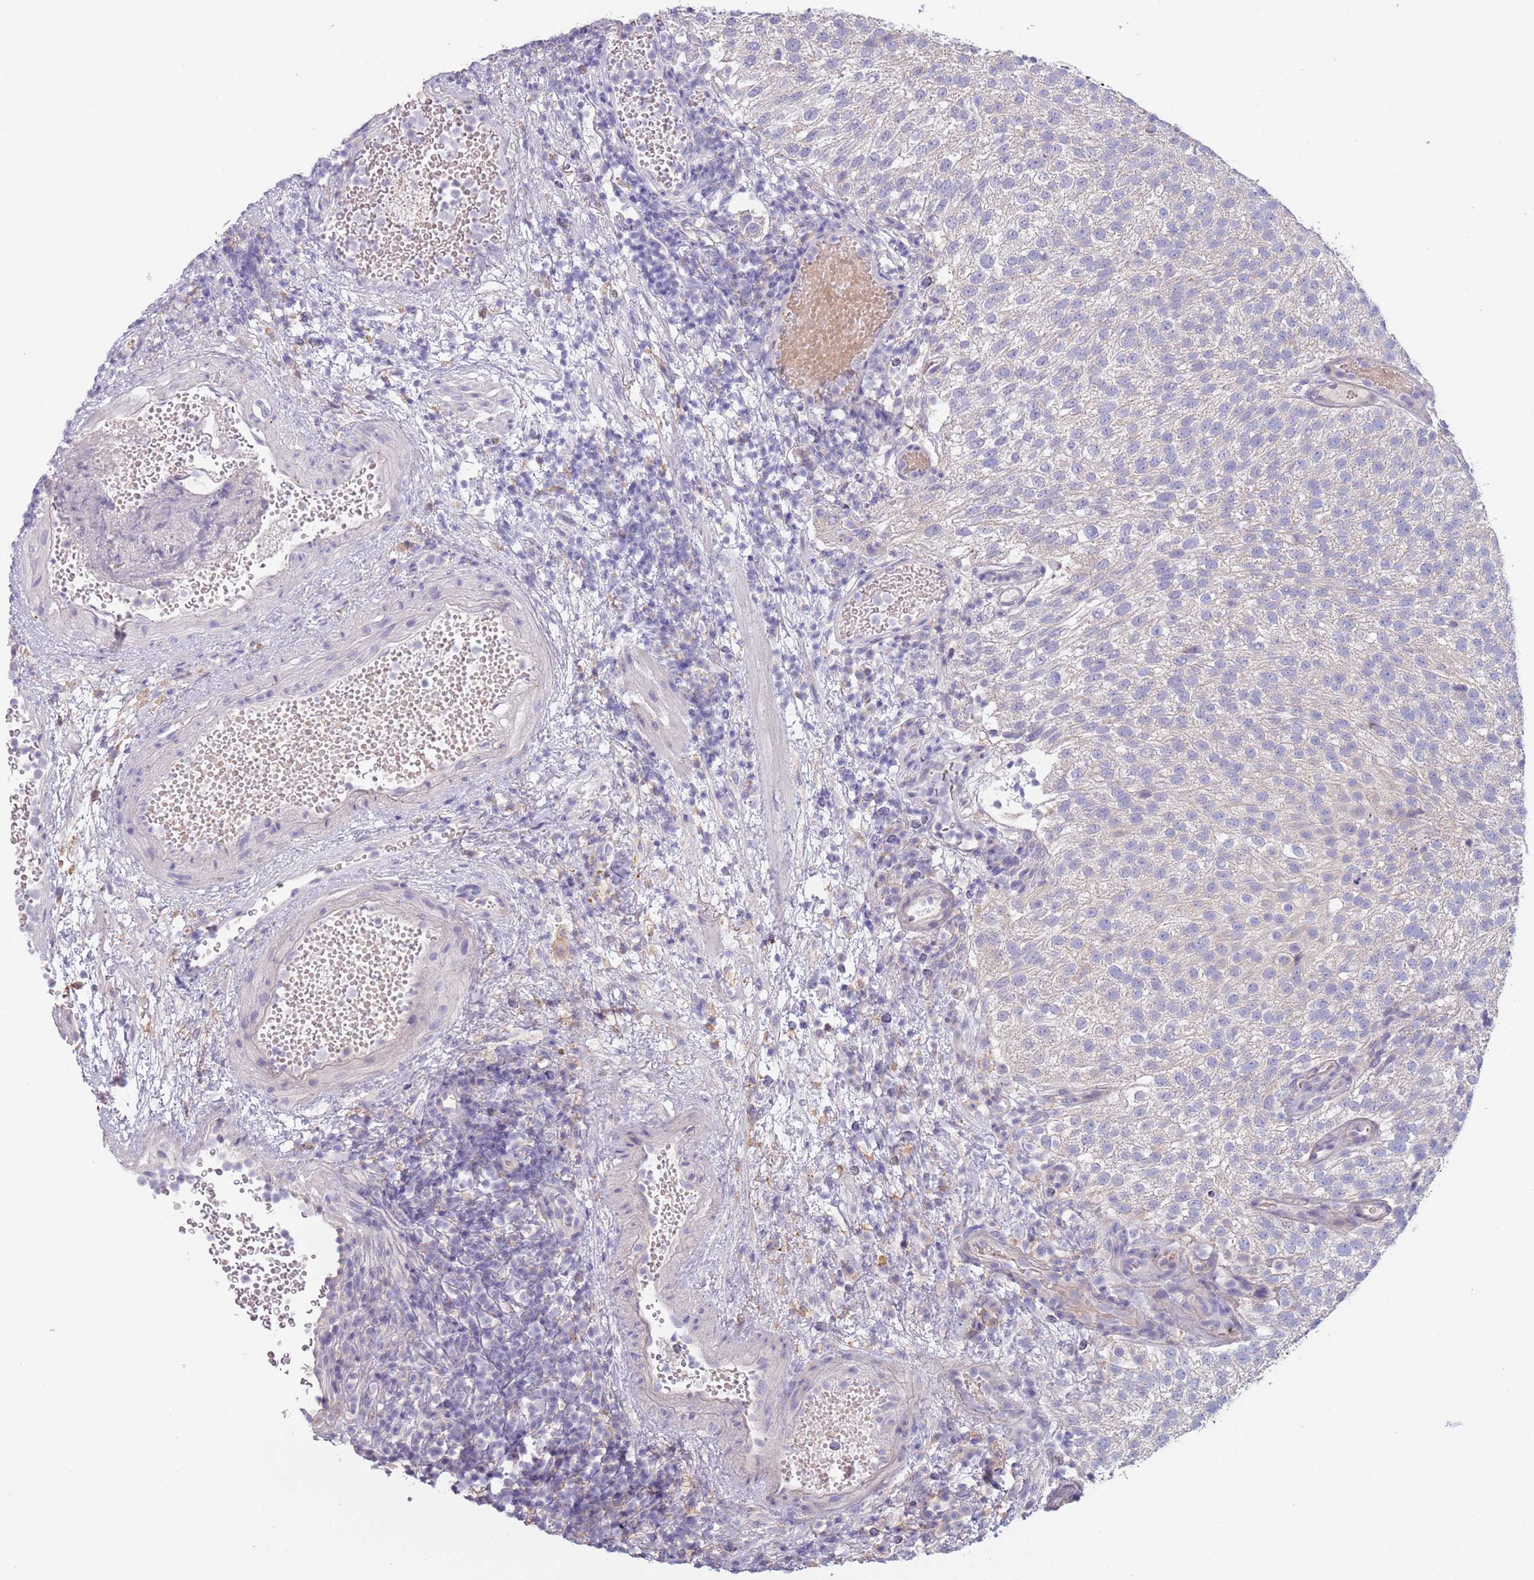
{"staining": {"intensity": "negative", "quantity": "none", "location": "none"}, "tissue": "urothelial cancer", "cell_type": "Tumor cells", "image_type": "cancer", "snomed": [{"axis": "morphology", "description": "Urothelial carcinoma, Low grade"}, {"axis": "topography", "description": "Urinary bladder"}], "caption": "Human urothelial cancer stained for a protein using immunohistochemistry (IHC) reveals no expression in tumor cells.", "gene": "MAN1C1", "patient": {"sex": "male", "age": 78}}